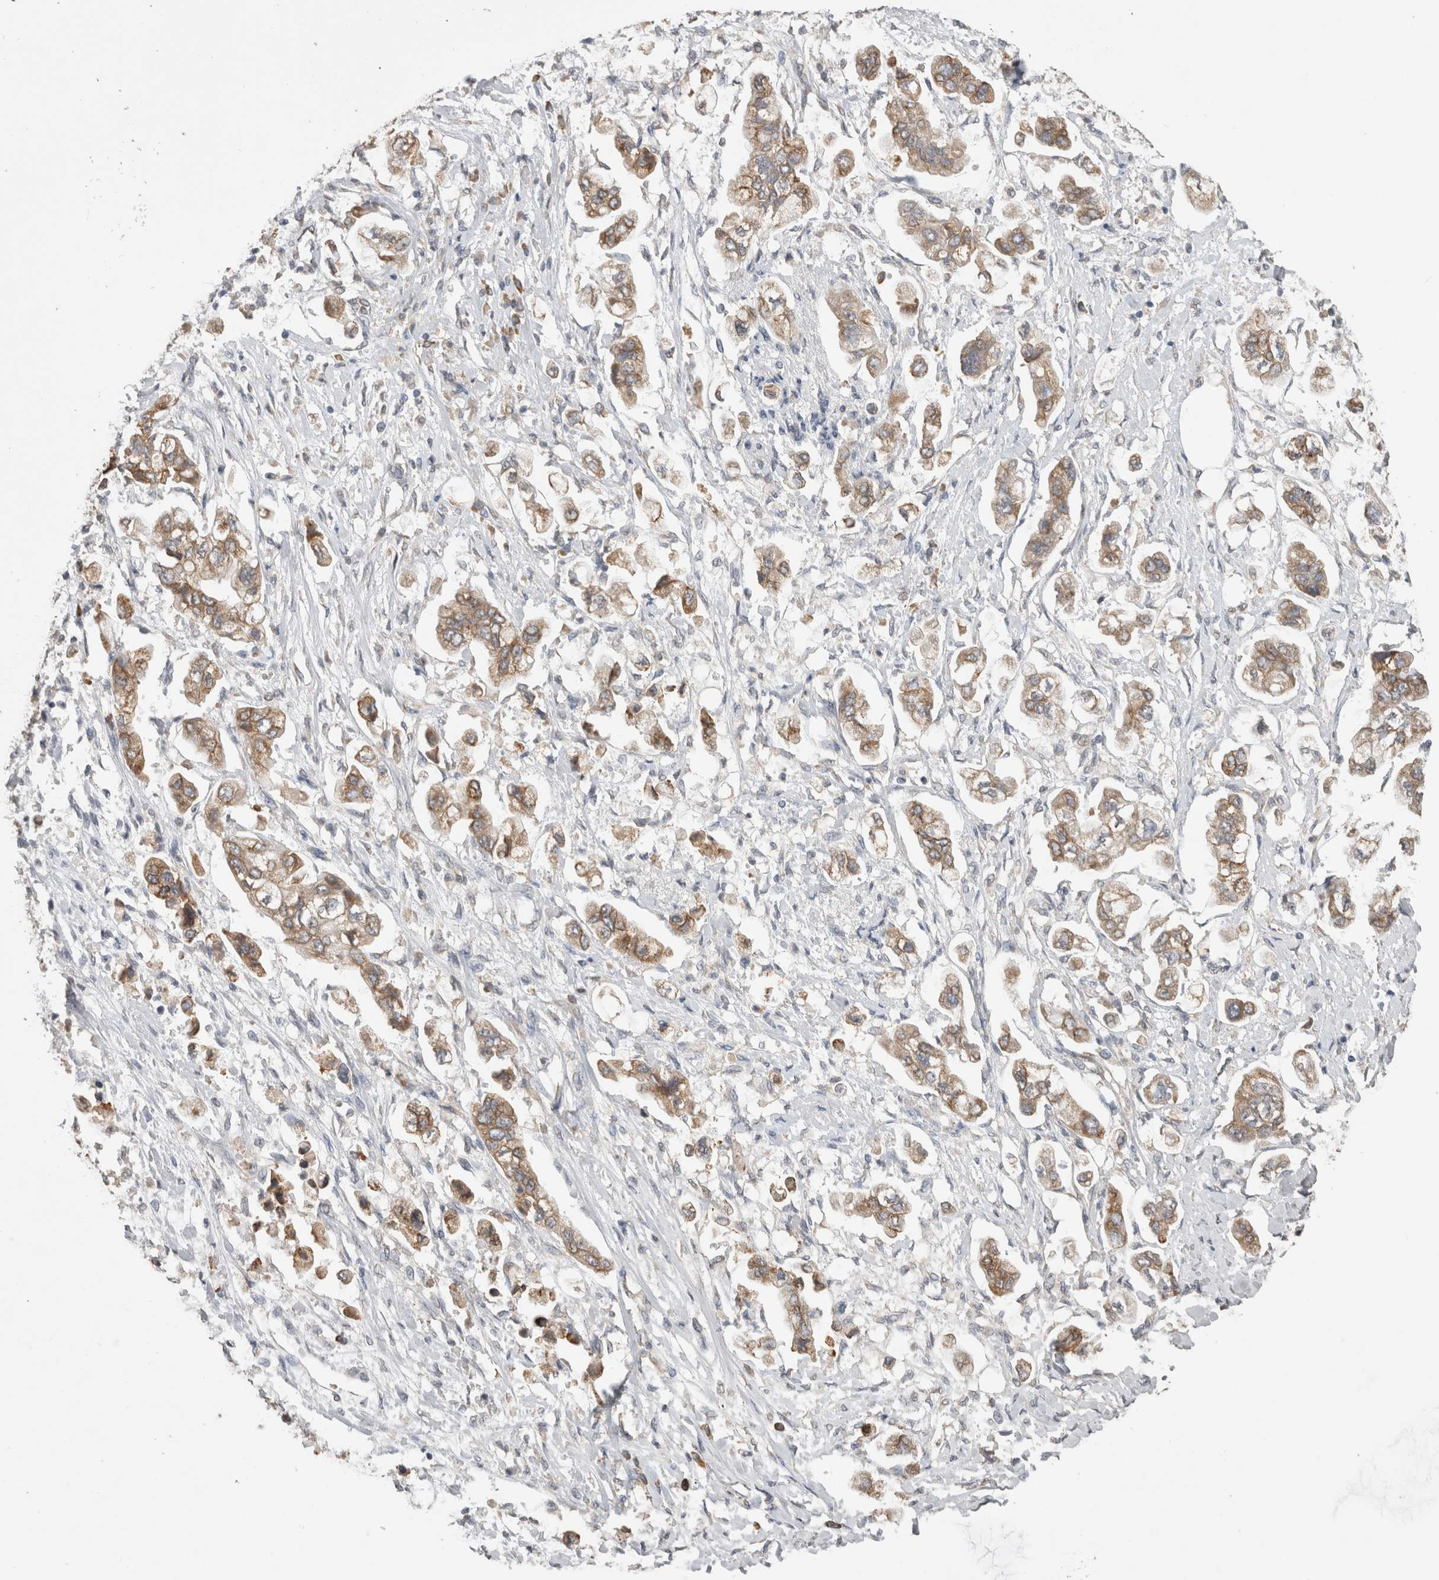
{"staining": {"intensity": "moderate", "quantity": ">75%", "location": "cytoplasmic/membranous"}, "tissue": "stomach cancer", "cell_type": "Tumor cells", "image_type": "cancer", "snomed": [{"axis": "morphology", "description": "Adenocarcinoma, NOS"}, {"axis": "topography", "description": "Stomach"}], "caption": "A brown stain shows moderate cytoplasmic/membranous expression of a protein in stomach cancer tumor cells.", "gene": "NOMO1", "patient": {"sex": "male", "age": 62}}